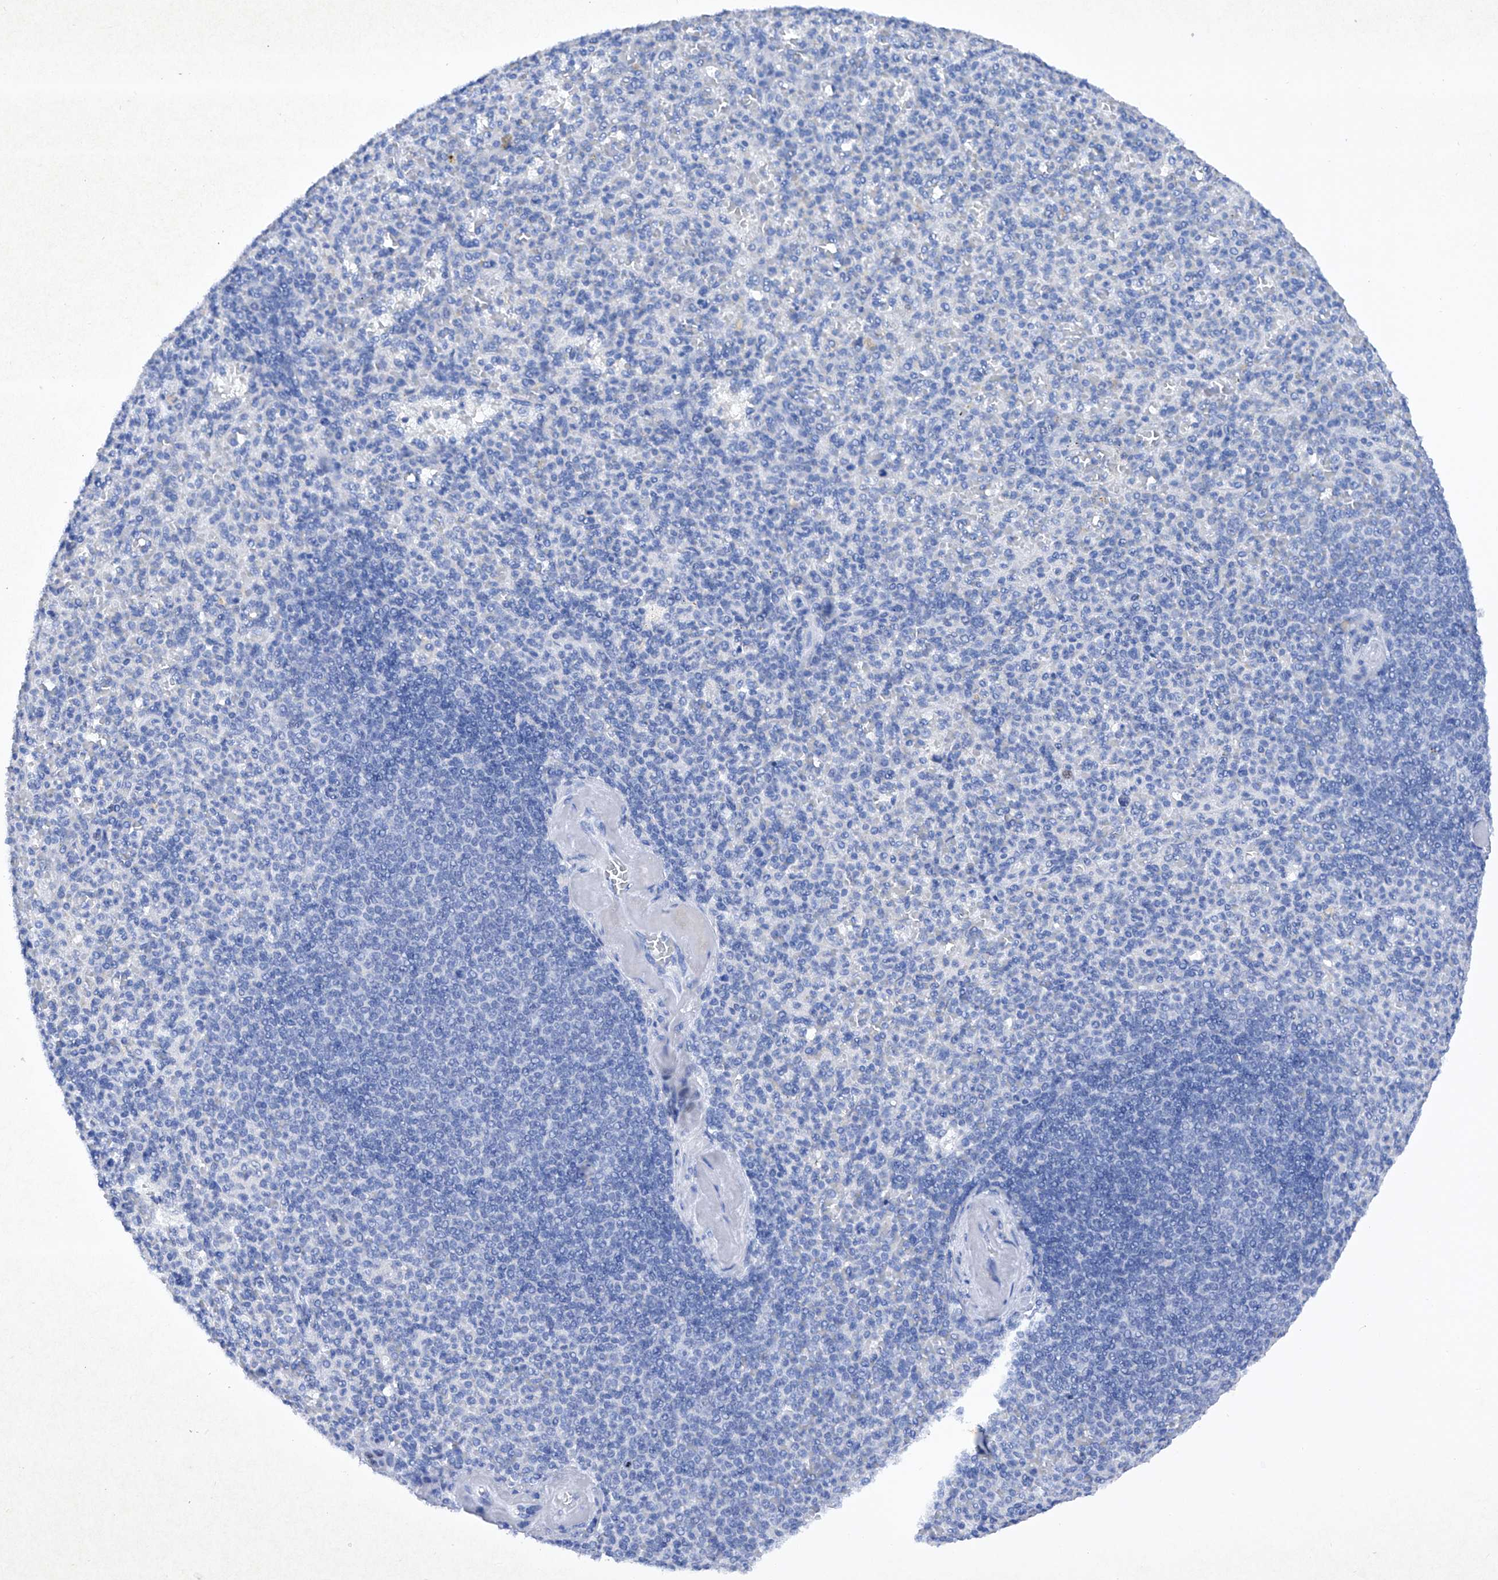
{"staining": {"intensity": "negative", "quantity": "none", "location": "none"}, "tissue": "spleen", "cell_type": "Cells in red pulp", "image_type": "normal", "snomed": [{"axis": "morphology", "description": "Normal tissue, NOS"}, {"axis": "topography", "description": "Spleen"}], "caption": "Protein analysis of normal spleen exhibits no significant positivity in cells in red pulp.", "gene": "BARX2", "patient": {"sex": "female", "age": 74}}